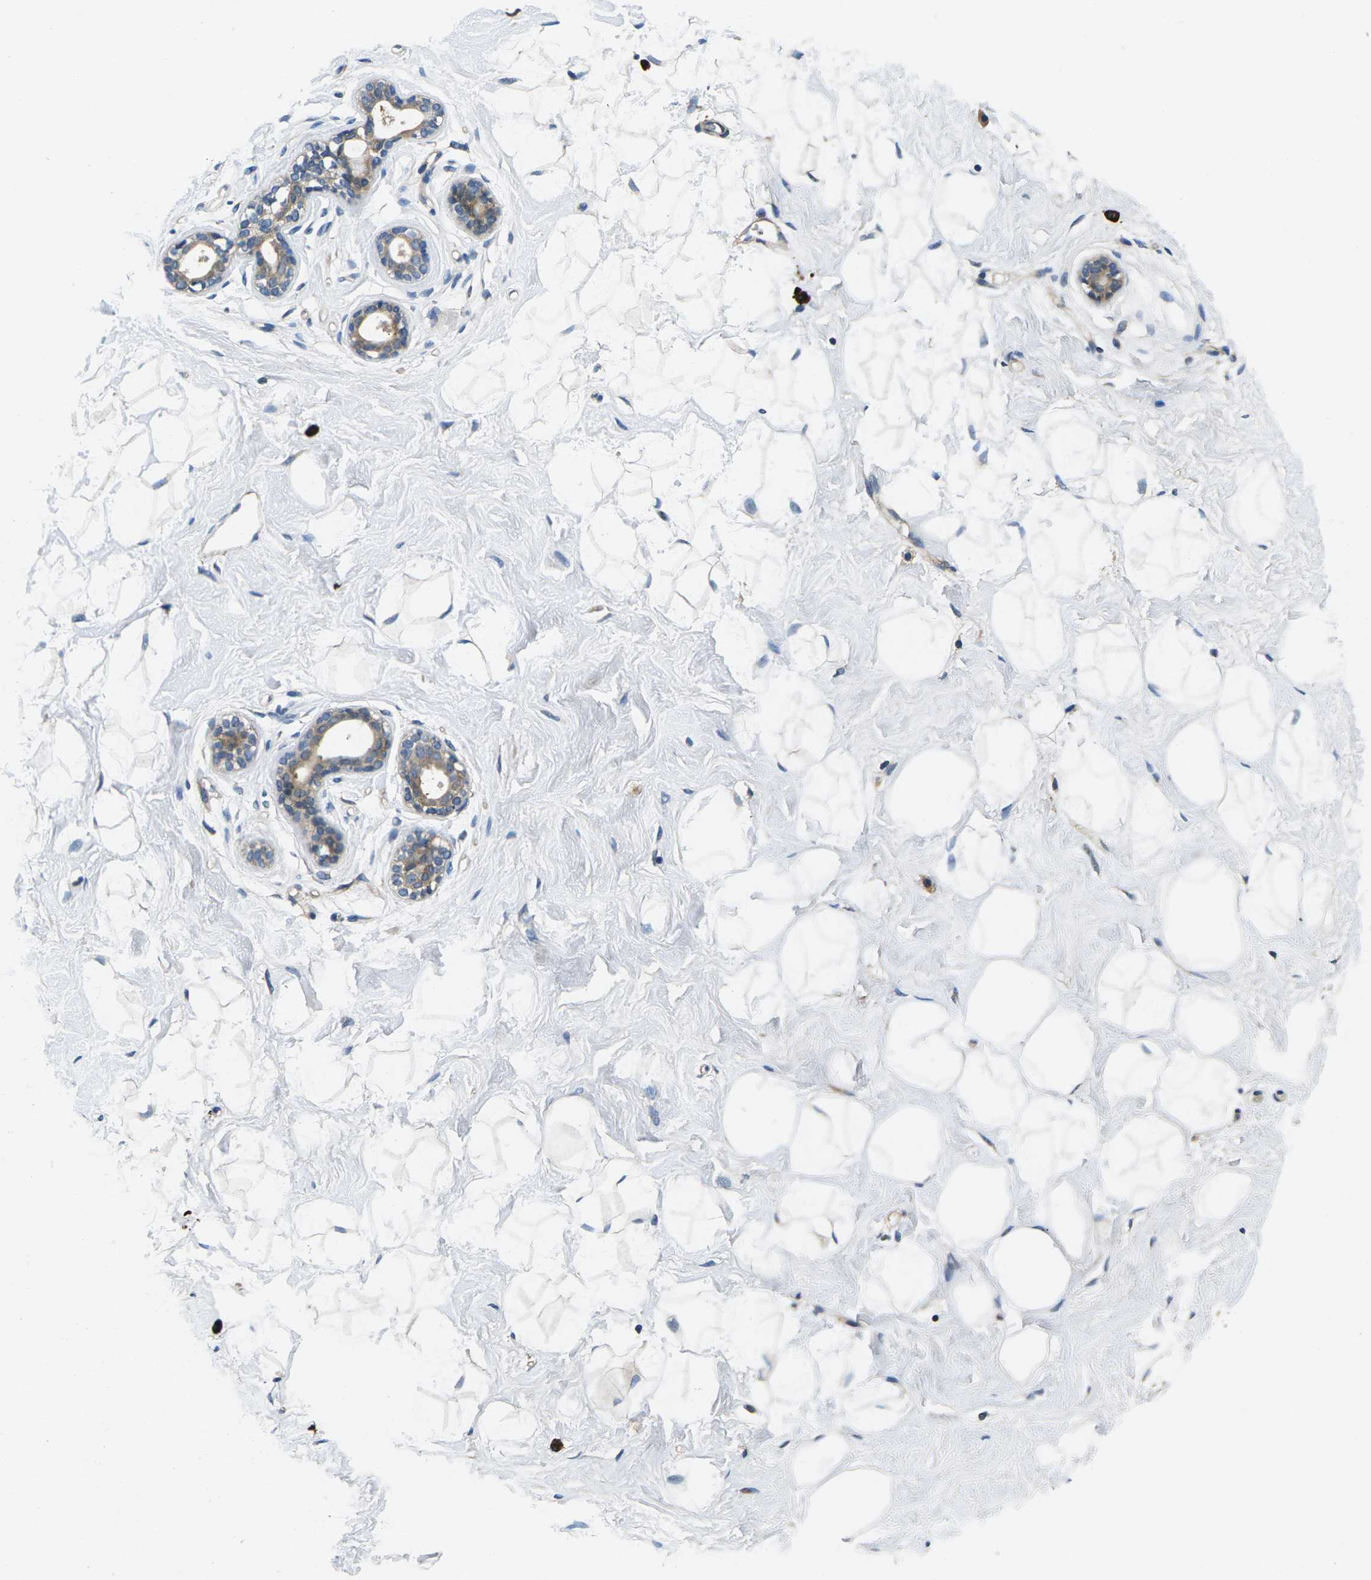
{"staining": {"intensity": "weak", "quantity": "25%-75%", "location": "cytoplasmic/membranous"}, "tissue": "breast", "cell_type": "Adipocytes", "image_type": "normal", "snomed": [{"axis": "morphology", "description": "Normal tissue, NOS"}, {"axis": "topography", "description": "Breast"}], "caption": "A histopathology image showing weak cytoplasmic/membranous positivity in about 25%-75% of adipocytes in normal breast, as visualized by brown immunohistochemical staining.", "gene": "PLCE1", "patient": {"sex": "female", "age": 23}}